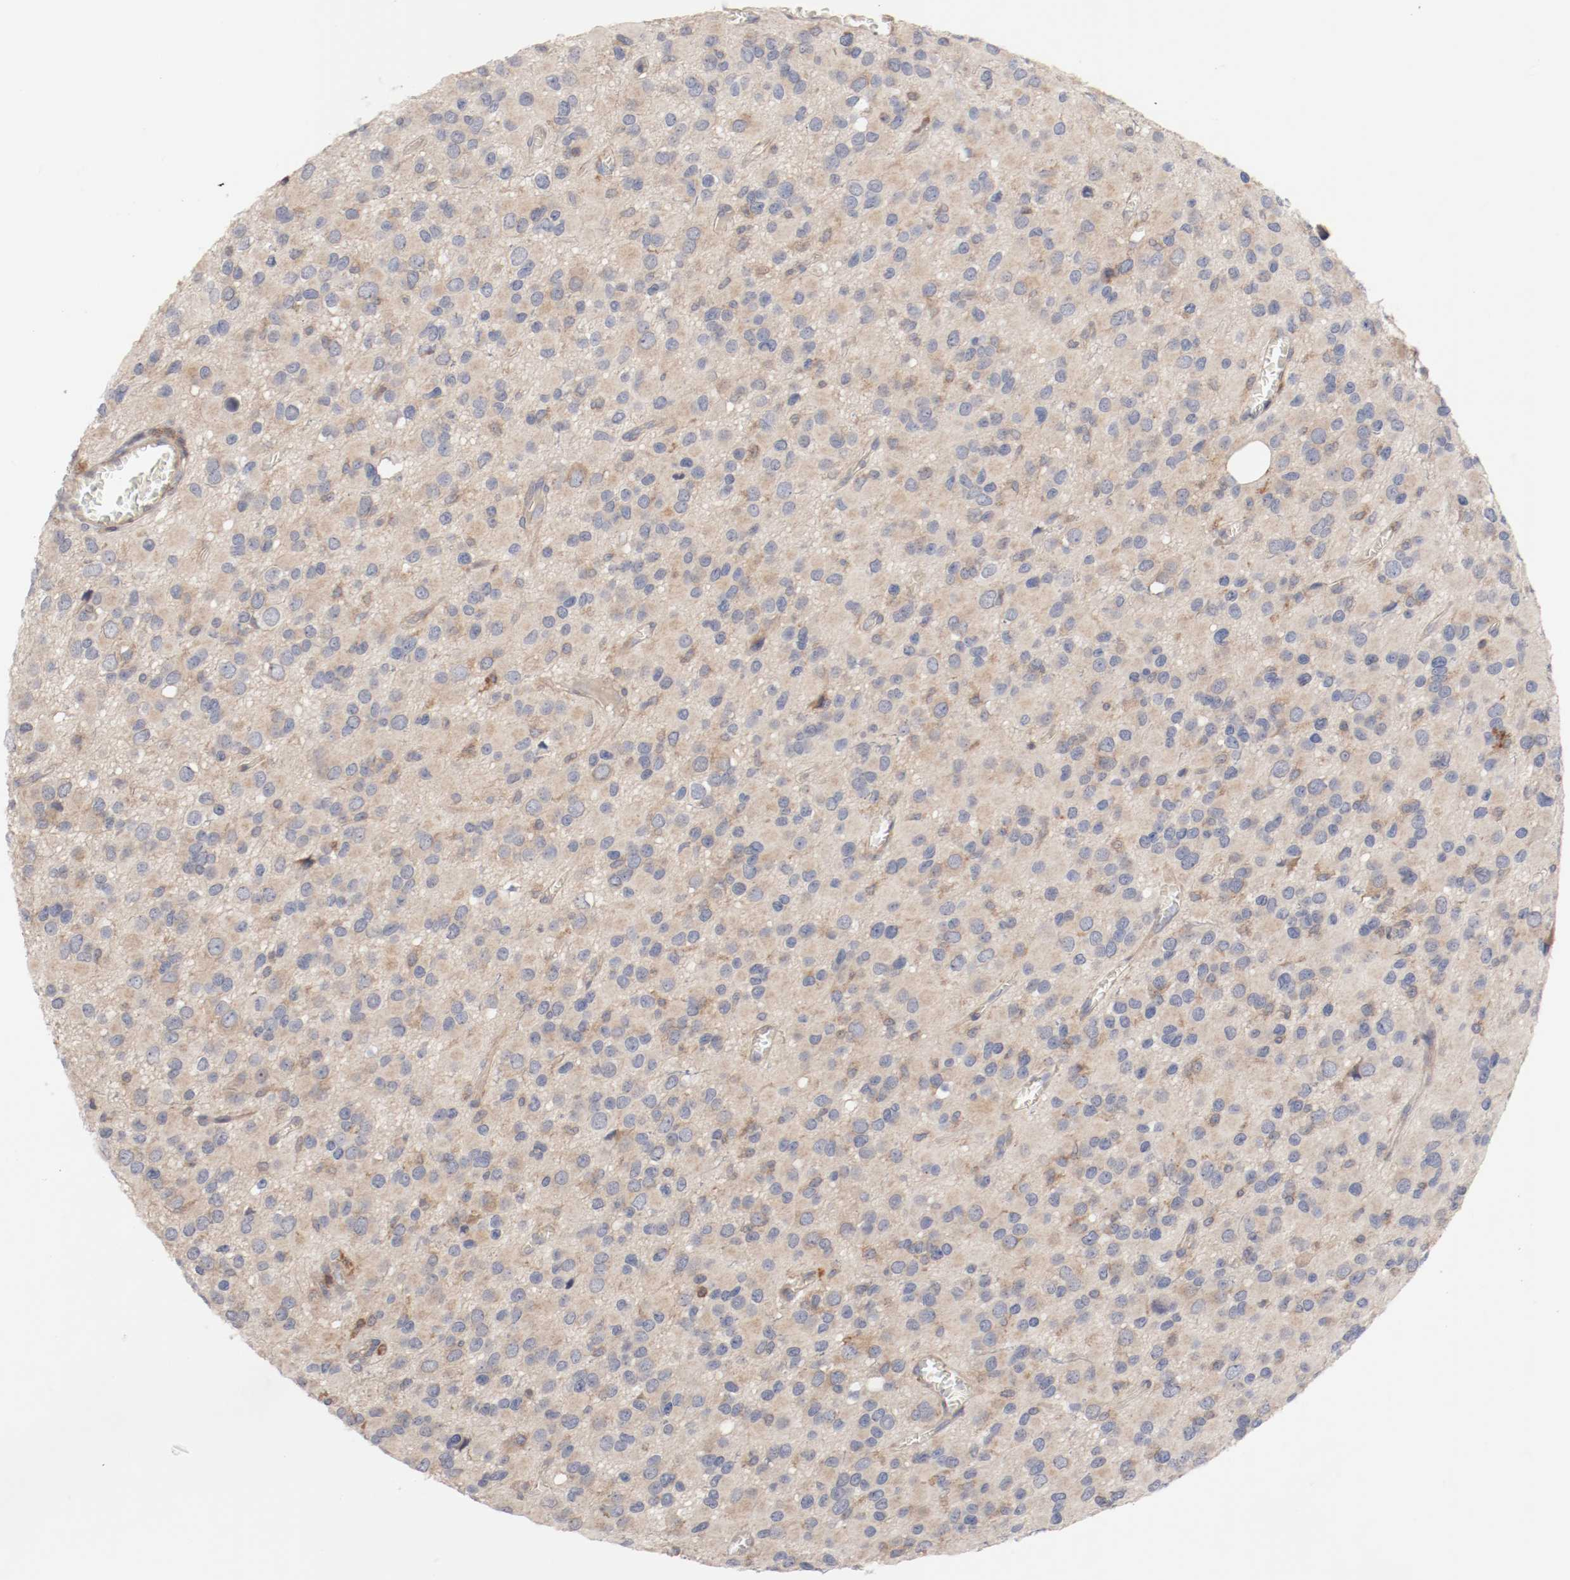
{"staining": {"intensity": "weak", "quantity": ">75%", "location": "cytoplasmic/membranous"}, "tissue": "glioma", "cell_type": "Tumor cells", "image_type": "cancer", "snomed": [{"axis": "morphology", "description": "Glioma, malignant, Low grade"}, {"axis": "topography", "description": "Brain"}], "caption": "High-power microscopy captured an immunohistochemistry (IHC) photomicrograph of glioma, revealing weak cytoplasmic/membranous expression in approximately >75% of tumor cells.", "gene": "CBL", "patient": {"sex": "male", "age": 42}}